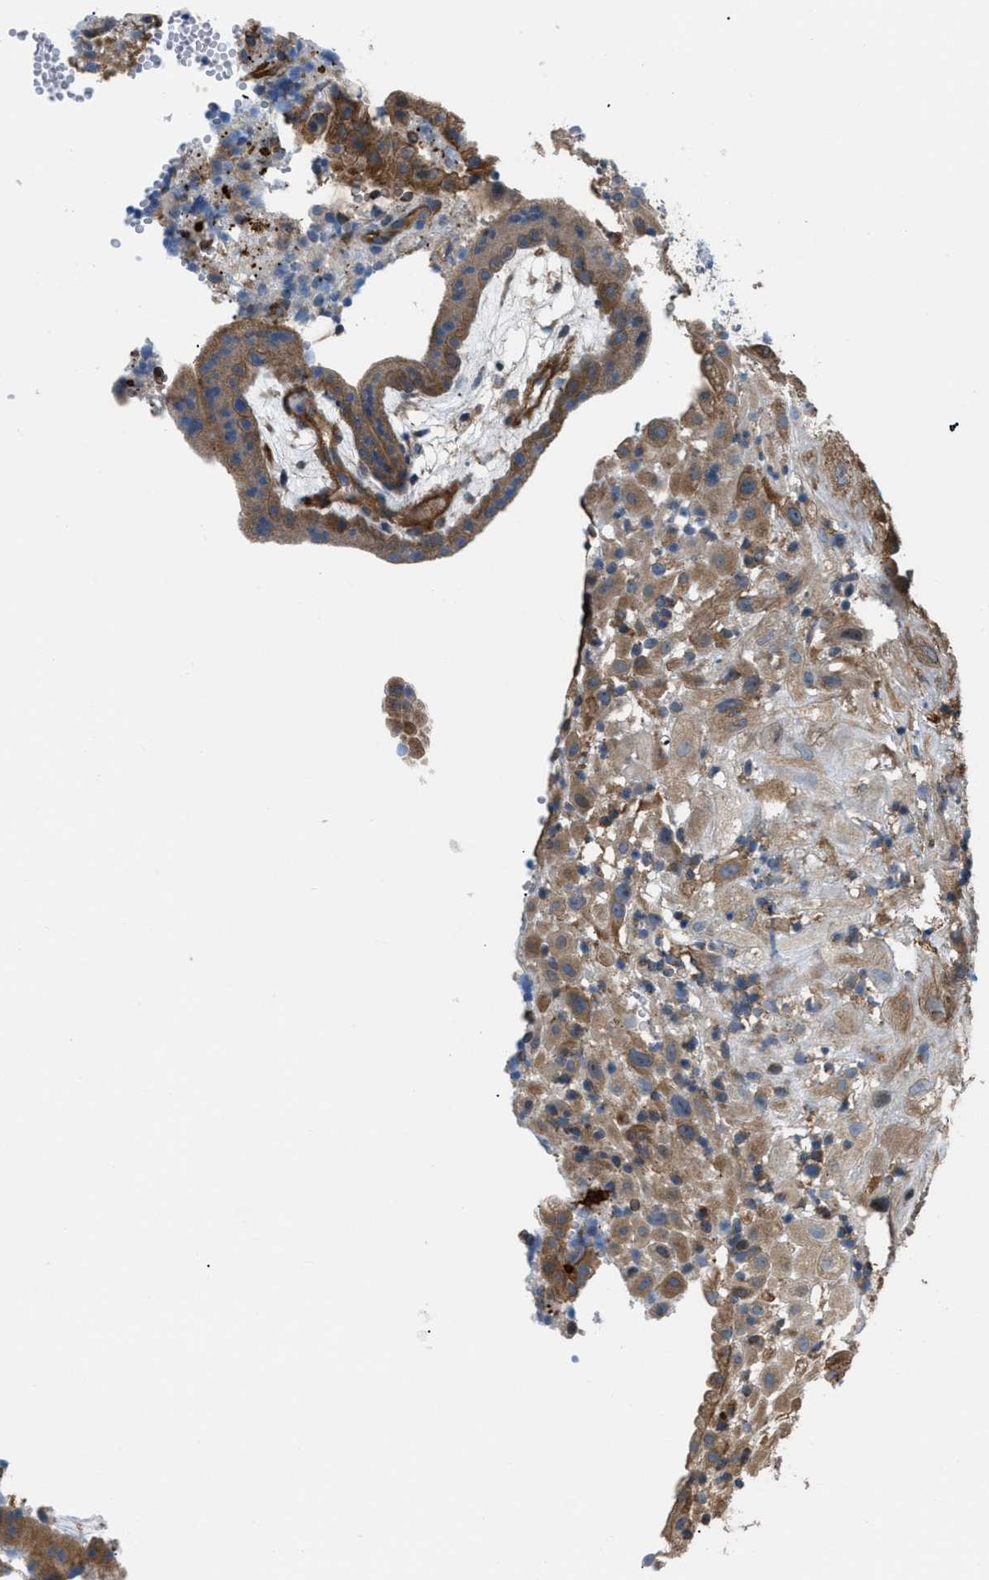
{"staining": {"intensity": "moderate", "quantity": ">75%", "location": "cytoplasmic/membranous"}, "tissue": "placenta", "cell_type": "Decidual cells", "image_type": "normal", "snomed": [{"axis": "morphology", "description": "Normal tissue, NOS"}, {"axis": "topography", "description": "Placenta"}], "caption": "Decidual cells demonstrate medium levels of moderate cytoplasmic/membranous positivity in approximately >75% of cells in unremarkable placenta.", "gene": "ATP2A3", "patient": {"sex": "female", "age": 18}}